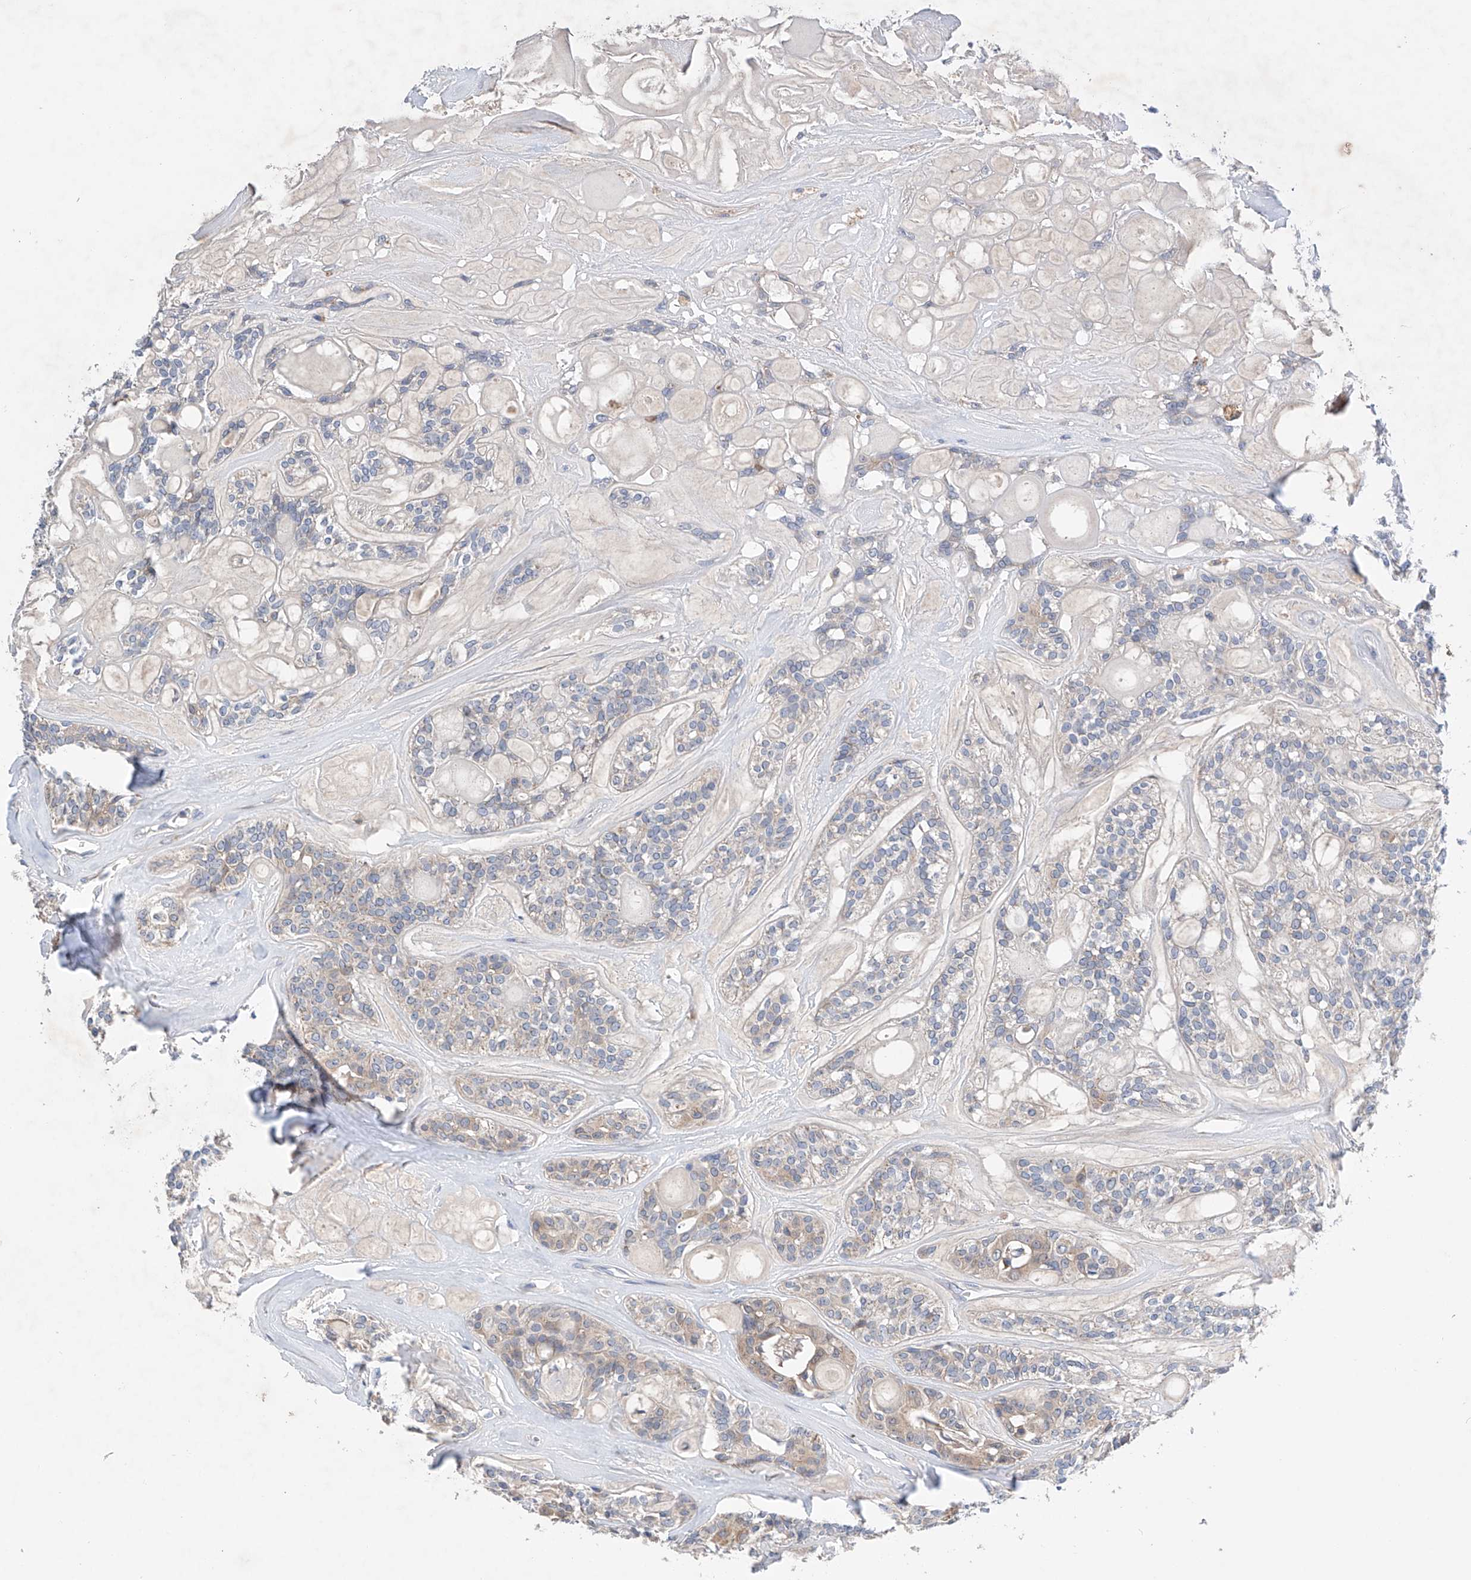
{"staining": {"intensity": "negative", "quantity": "none", "location": "none"}, "tissue": "head and neck cancer", "cell_type": "Tumor cells", "image_type": "cancer", "snomed": [{"axis": "morphology", "description": "Adenocarcinoma, NOS"}, {"axis": "topography", "description": "Head-Neck"}], "caption": "This is an IHC micrograph of human head and neck adenocarcinoma. There is no expression in tumor cells.", "gene": "GPC4", "patient": {"sex": "male", "age": 66}}